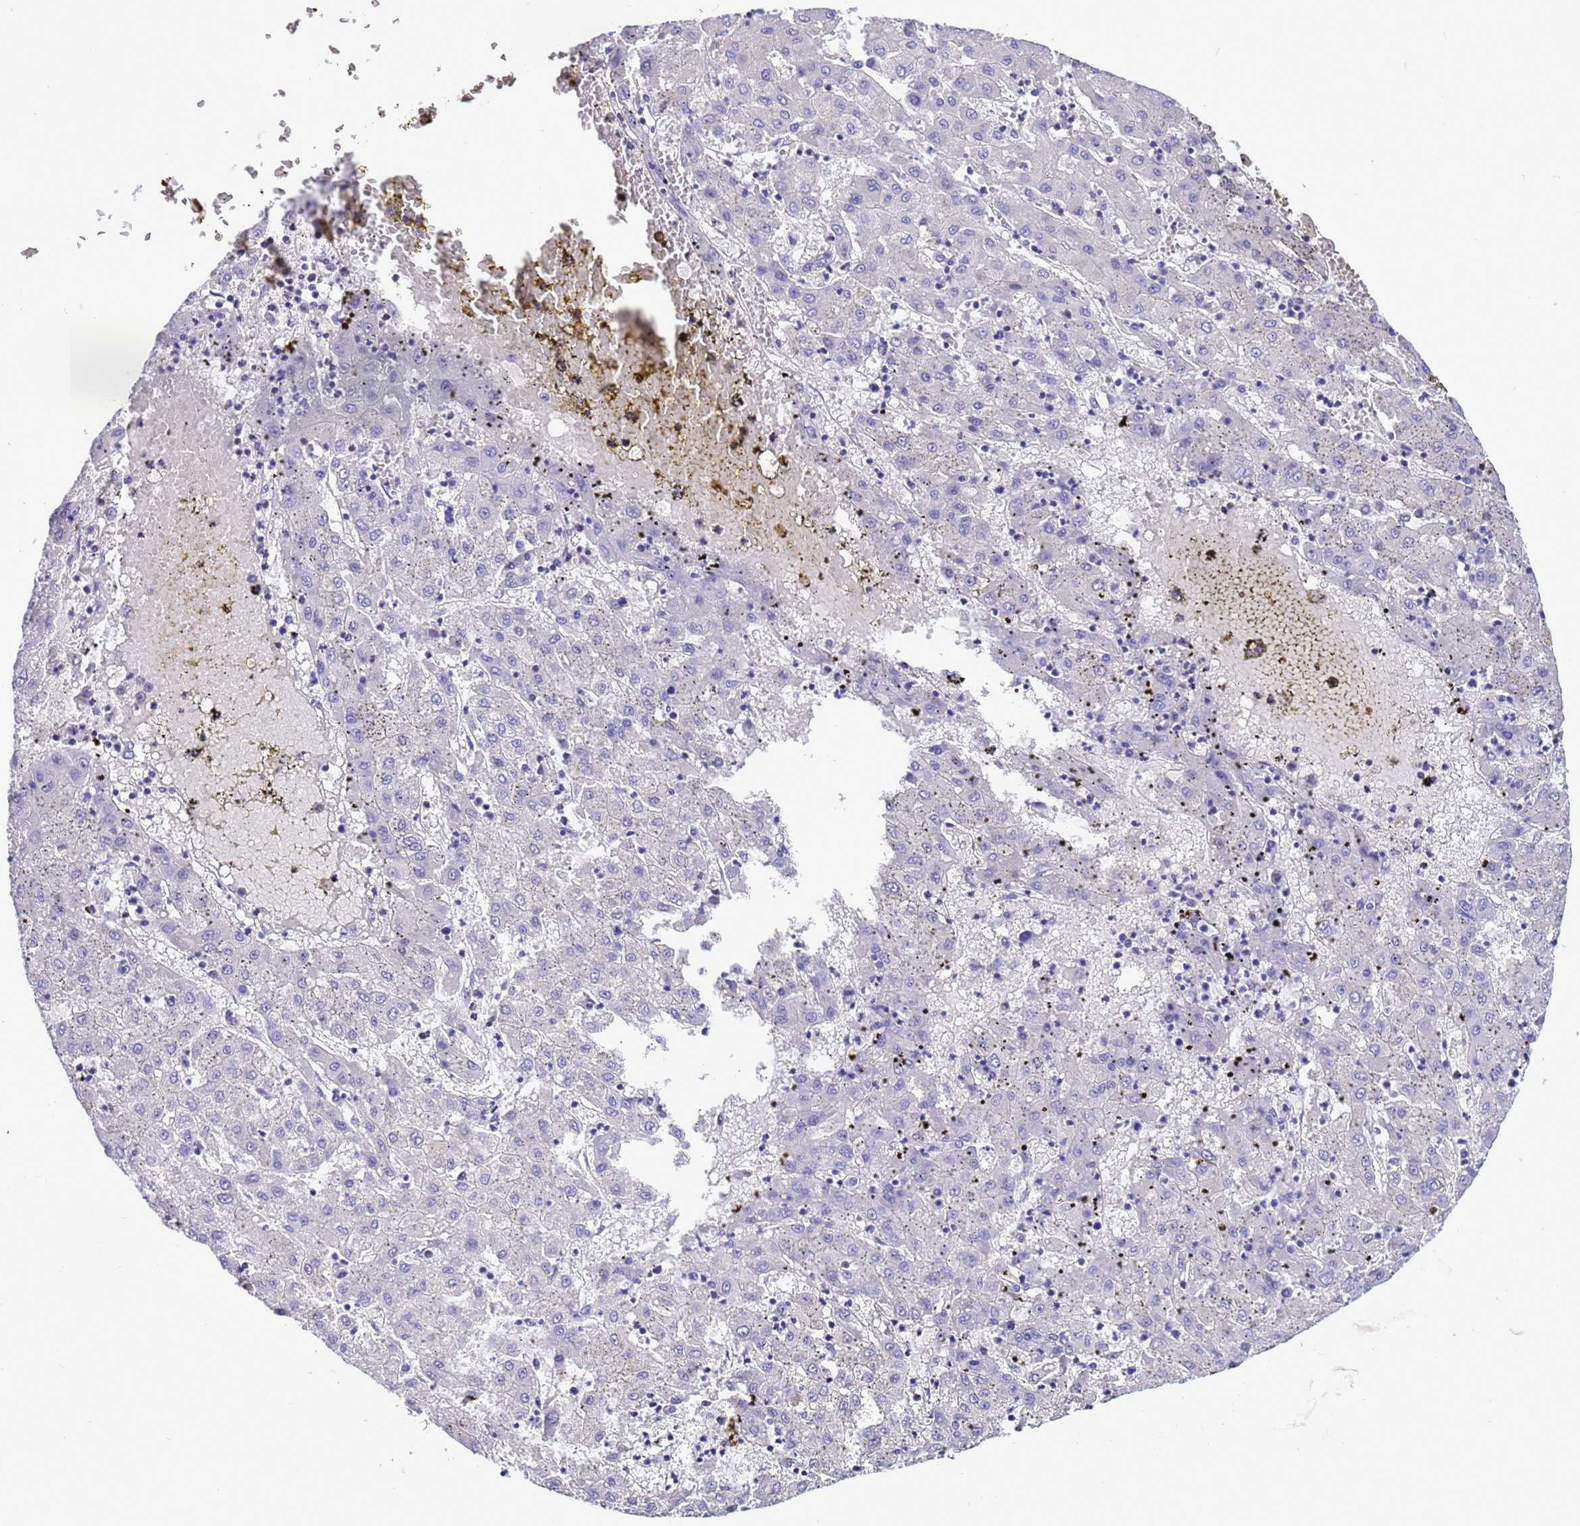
{"staining": {"intensity": "negative", "quantity": "none", "location": "none"}, "tissue": "liver cancer", "cell_type": "Tumor cells", "image_type": "cancer", "snomed": [{"axis": "morphology", "description": "Carcinoma, Hepatocellular, NOS"}, {"axis": "topography", "description": "Liver"}], "caption": "This histopathology image is of liver cancer (hepatocellular carcinoma) stained with IHC to label a protein in brown with the nuclei are counter-stained blue. There is no staining in tumor cells. (DAB IHC, high magnification).", "gene": "KICS2", "patient": {"sex": "male", "age": 72}}